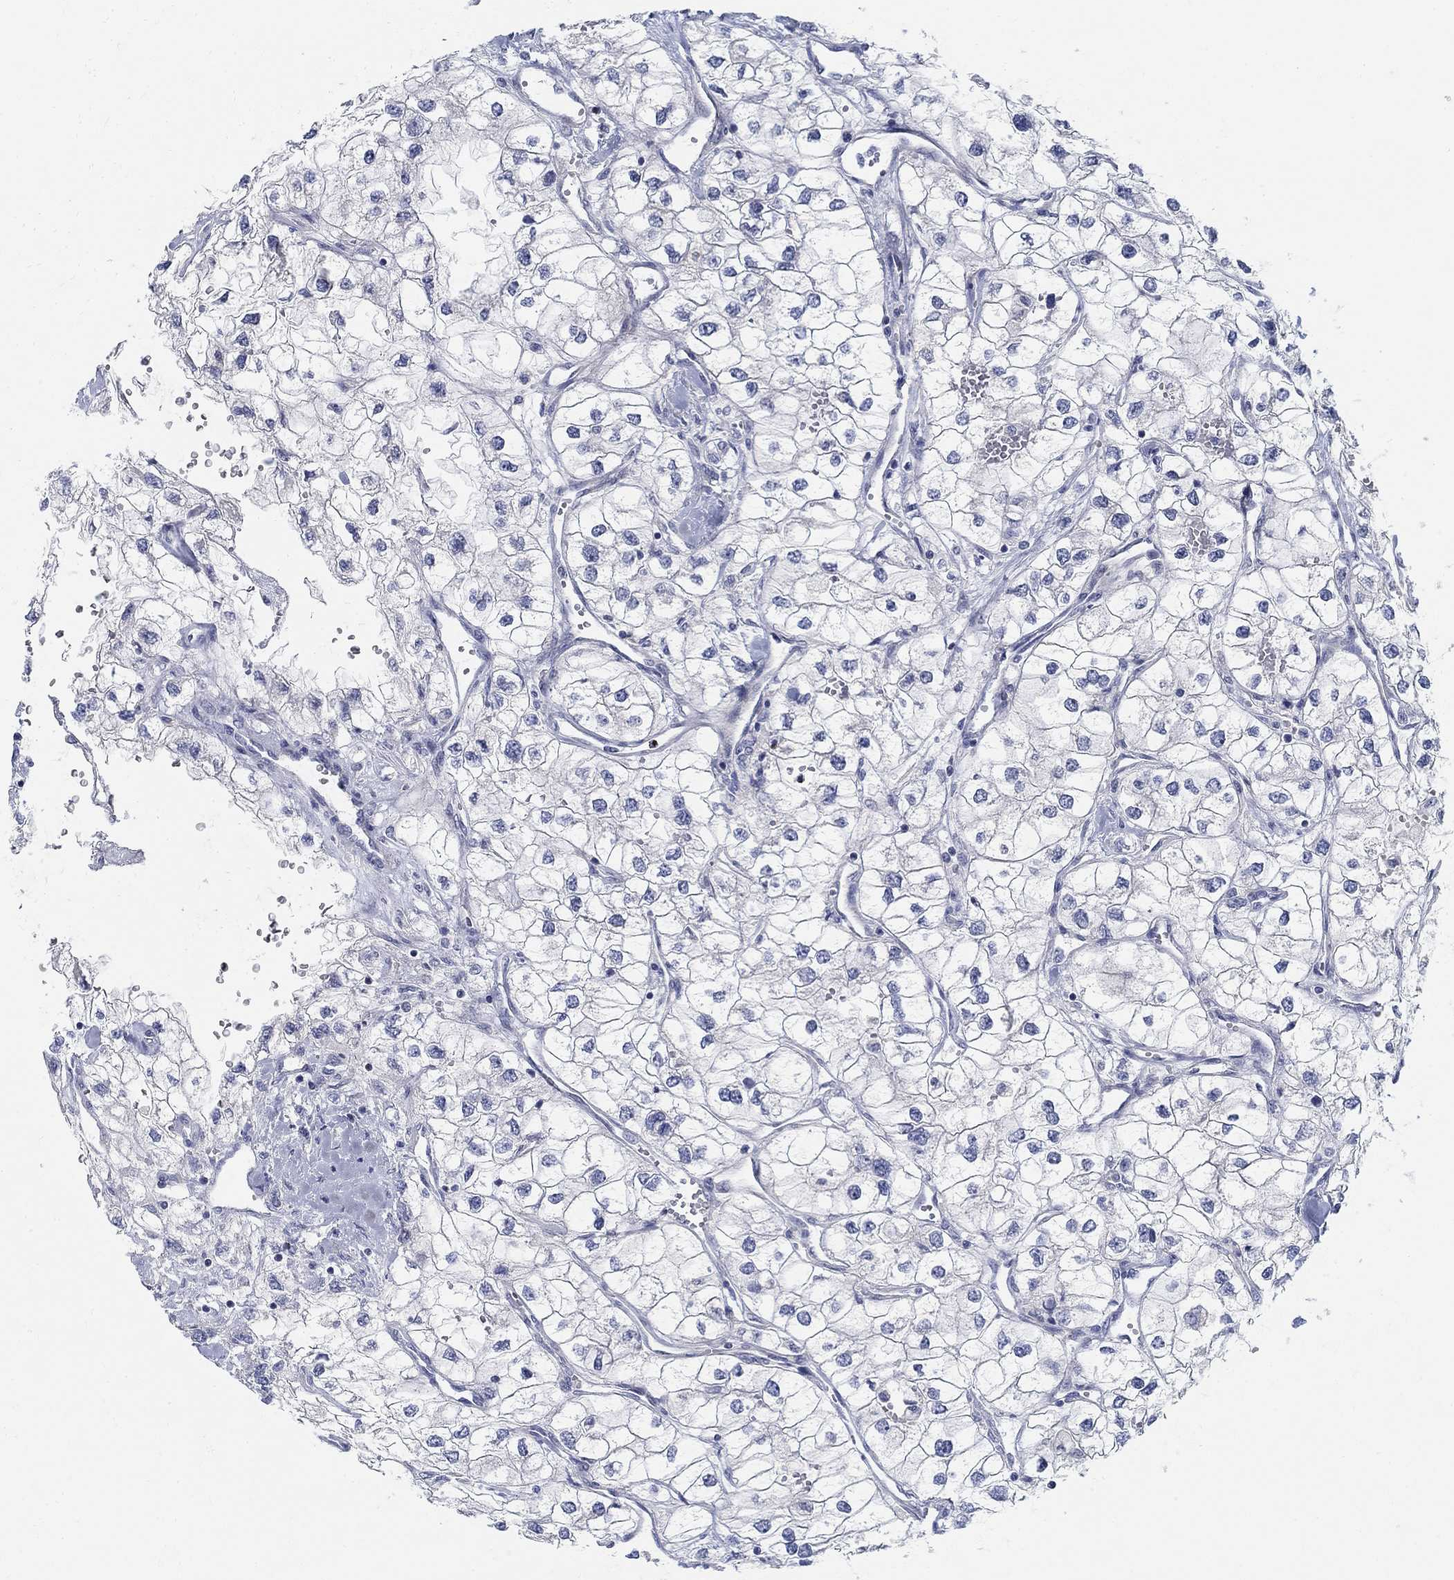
{"staining": {"intensity": "negative", "quantity": "none", "location": "none"}, "tissue": "renal cancer", "cell_type": "Tumor cells", "image_type": "cancer", "snomed": [{"axis": "morphology", "description": "Adenocarcinoma, NOS"}, {"axis": "topography", "description": "Kidney"}], "caption": "An image of human renal cancer (adenocarcinoma) is negative for staining in tumor cells.", "gene": "ANO7", "patient": {"sex": "male", "age": 59}}